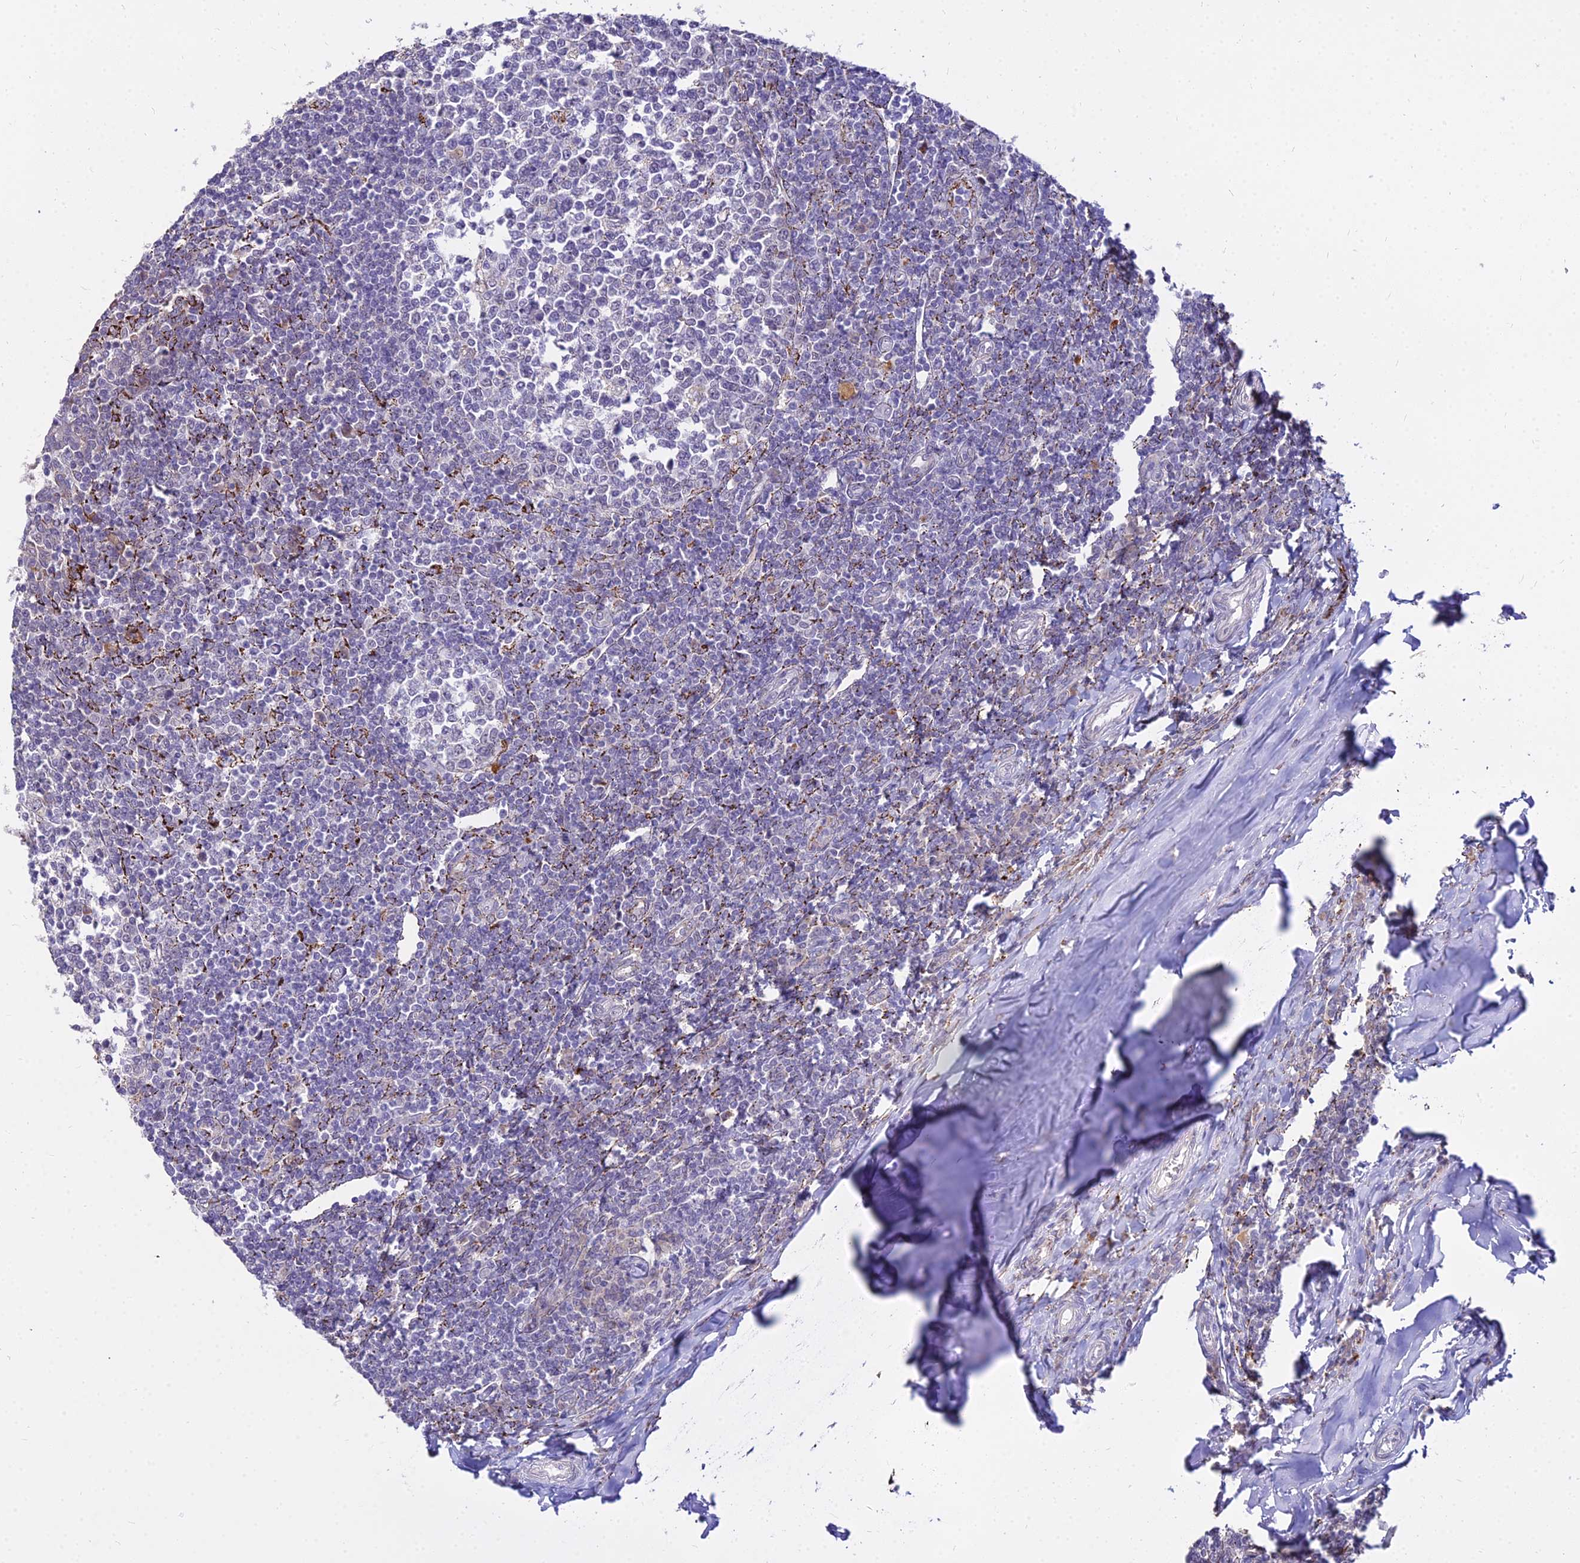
{"staining": {"intensity": "weak", "quantity": "<25%", "location": "nuclear"}, "tissue": "tonsil", "cell_type": "Germinal center cells", "image_type": "normal", "snomed": [{"axis": "morphology", "description": "Normal tissue, NOS"}, {"axis": "topography", "description": "Tonsil"}], "caption": "The histopathology image reveals no staining of germinal center cells in normal tonsil.", "gene": "C6orf163", "patient": {"sex": "female", "age": 19}}